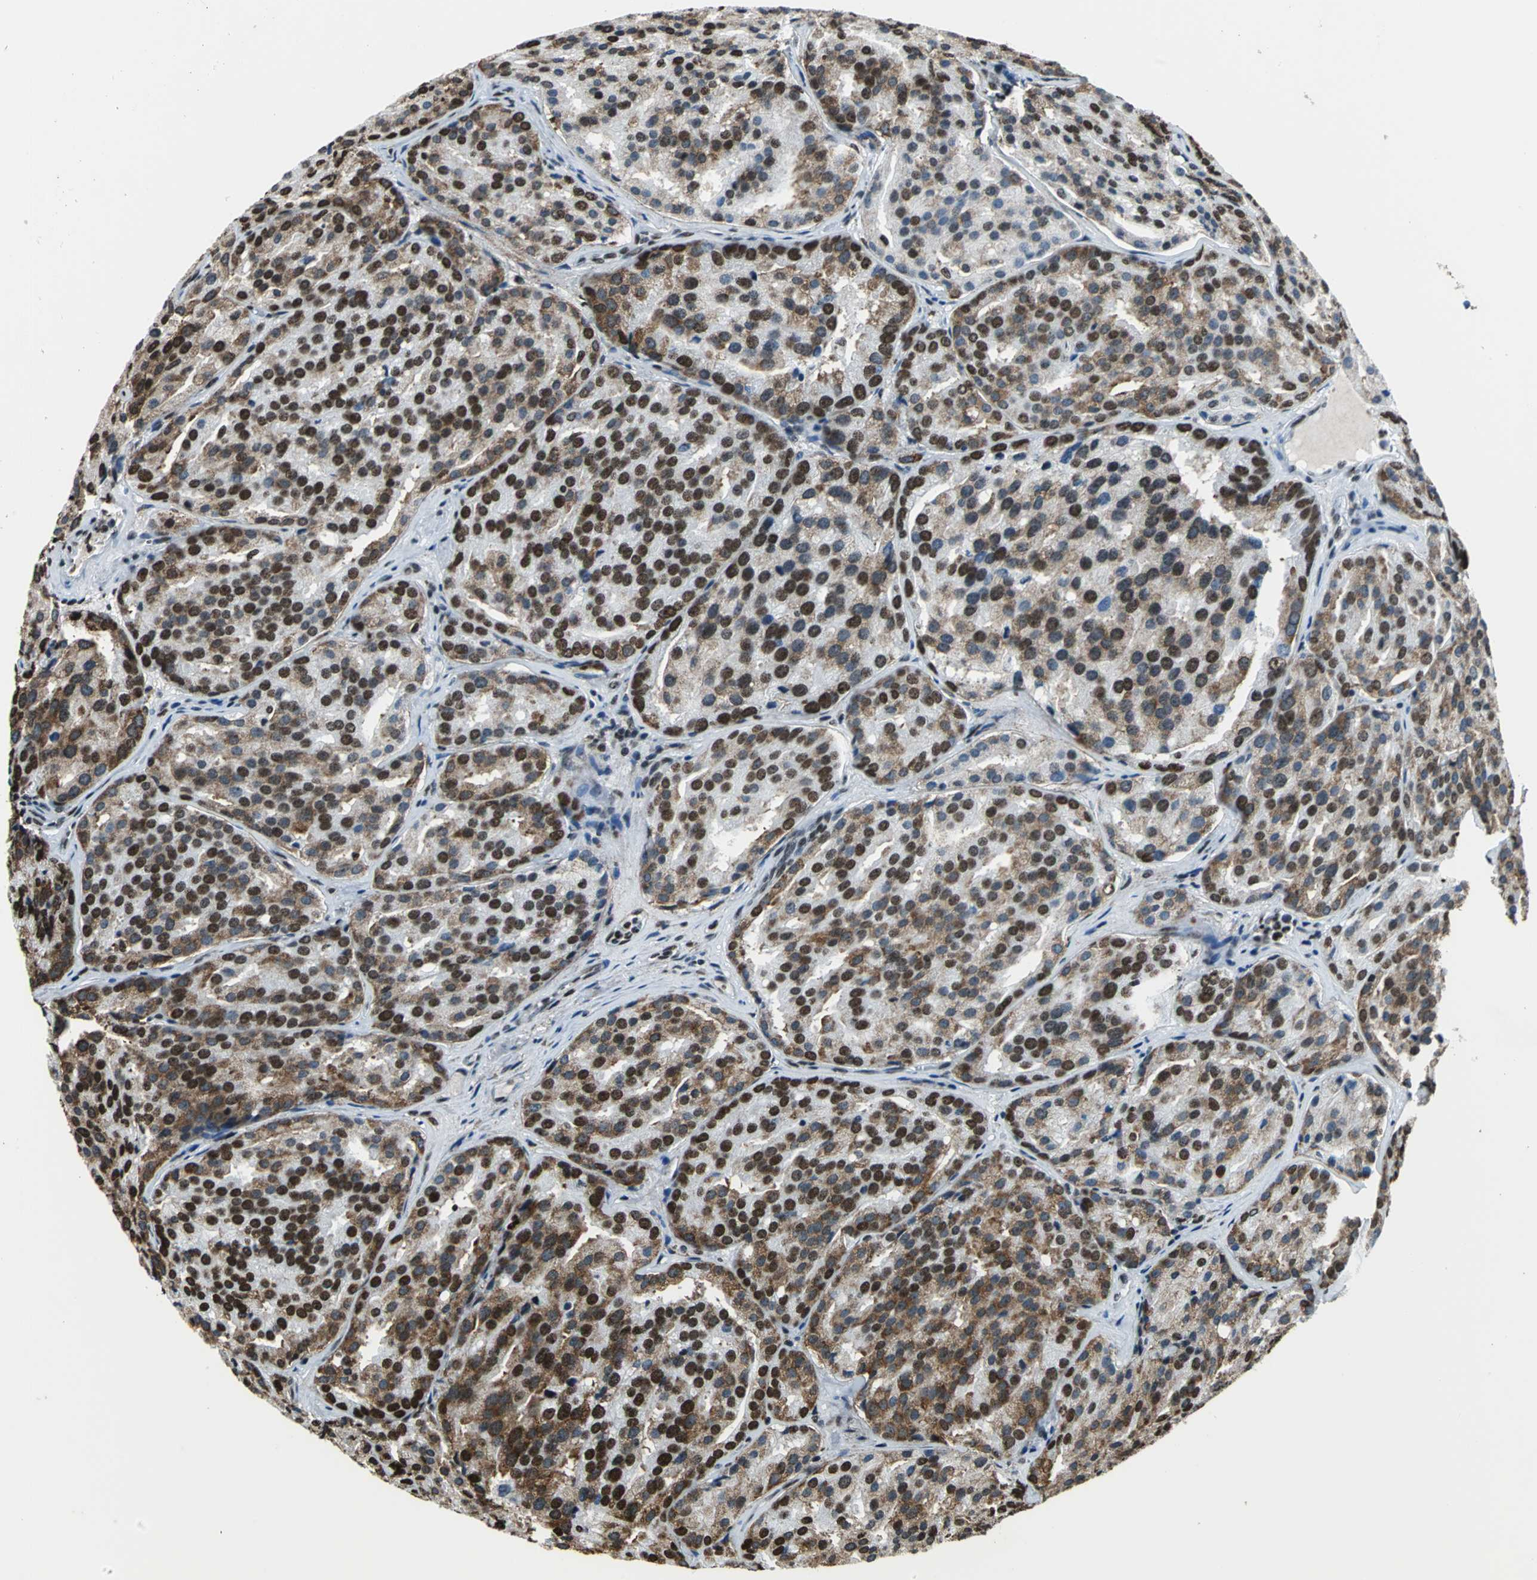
{"staining": {"intensity": "strong", "quantity": "25%-75%", "location": "cytoplasmic/membranous,nuclear"}, "tissue": "prostate cancer", "cell_type": "Tumor cells", "image_type": "cancer", "snomed": [{"axis": "morphology", "description": "Adenocarcinoma, High grade"}, {"axis": "topography", "description": "Prostate"}], "caption": "About 25%-75% of tumor cells in human prostate adenocarcinoma (high-grade) display strong cytoplasmic/membranous and nuclear protein positivity as visualized by brown immunohistochemical staining.", "gene": "APEX1", "patient": {"sex": "male", "age": 64}}